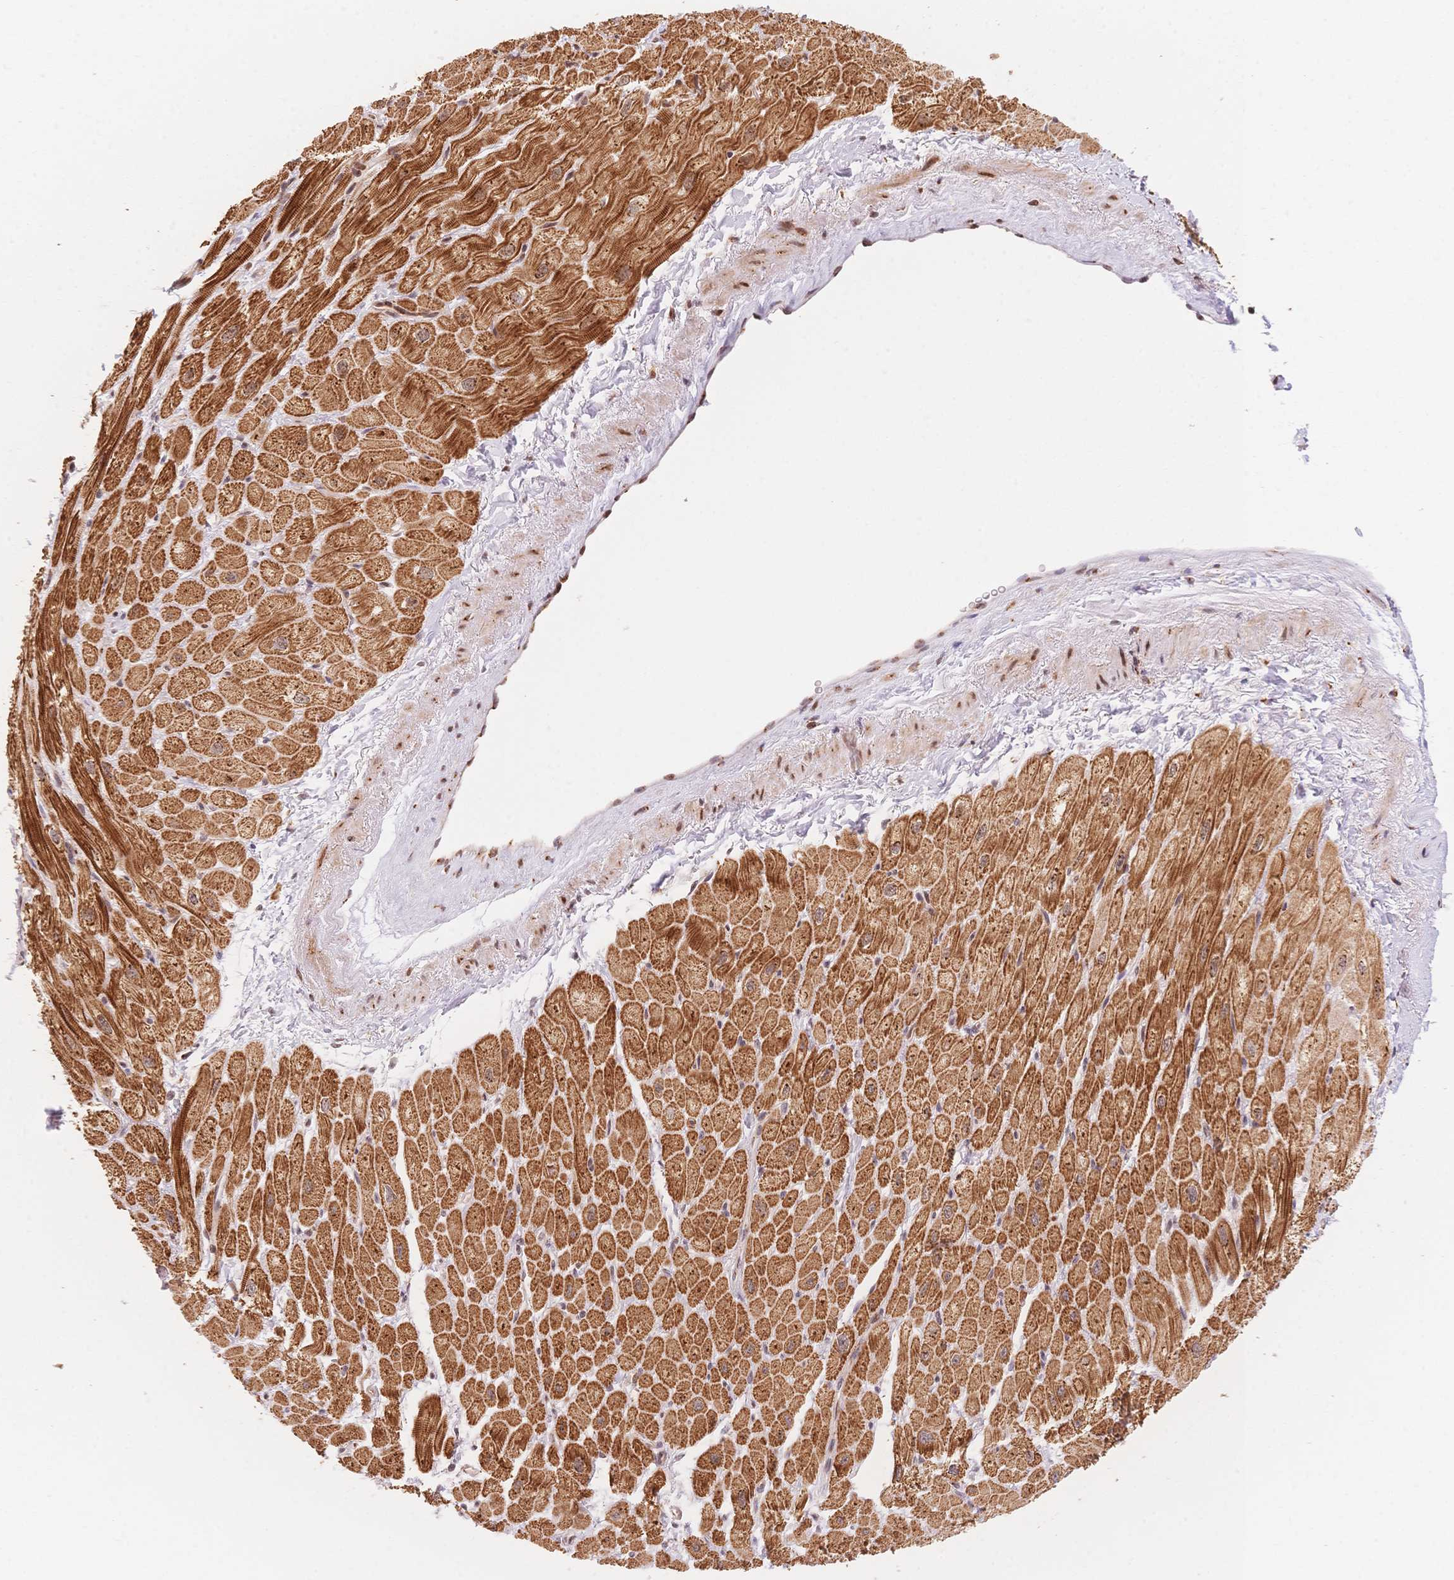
{"staining": {"intensity": "strong", "quantity": "25%-75%", "location": "cytoplasmic/membranous"}, "tissue": "heart muscle", "cell_type": "Cardiomyocytes", "image_type": "normal", "snomed": [{"axis": "morphology", "description": "Normal tissue, NOS"}, {"axis": "topography", "description": "Heart"}], "caption": "This micrograph demonstrates normal heart muscle stained with immunohistochemistry (IHC) to label a protein in brown. The cytoplasmic/membranous of cardiomyocytes show strong positivity for the protein. Nuclei are counter-stained blue.", "gene": "STK39", "patient": {"sex": "male", "age": 62}}